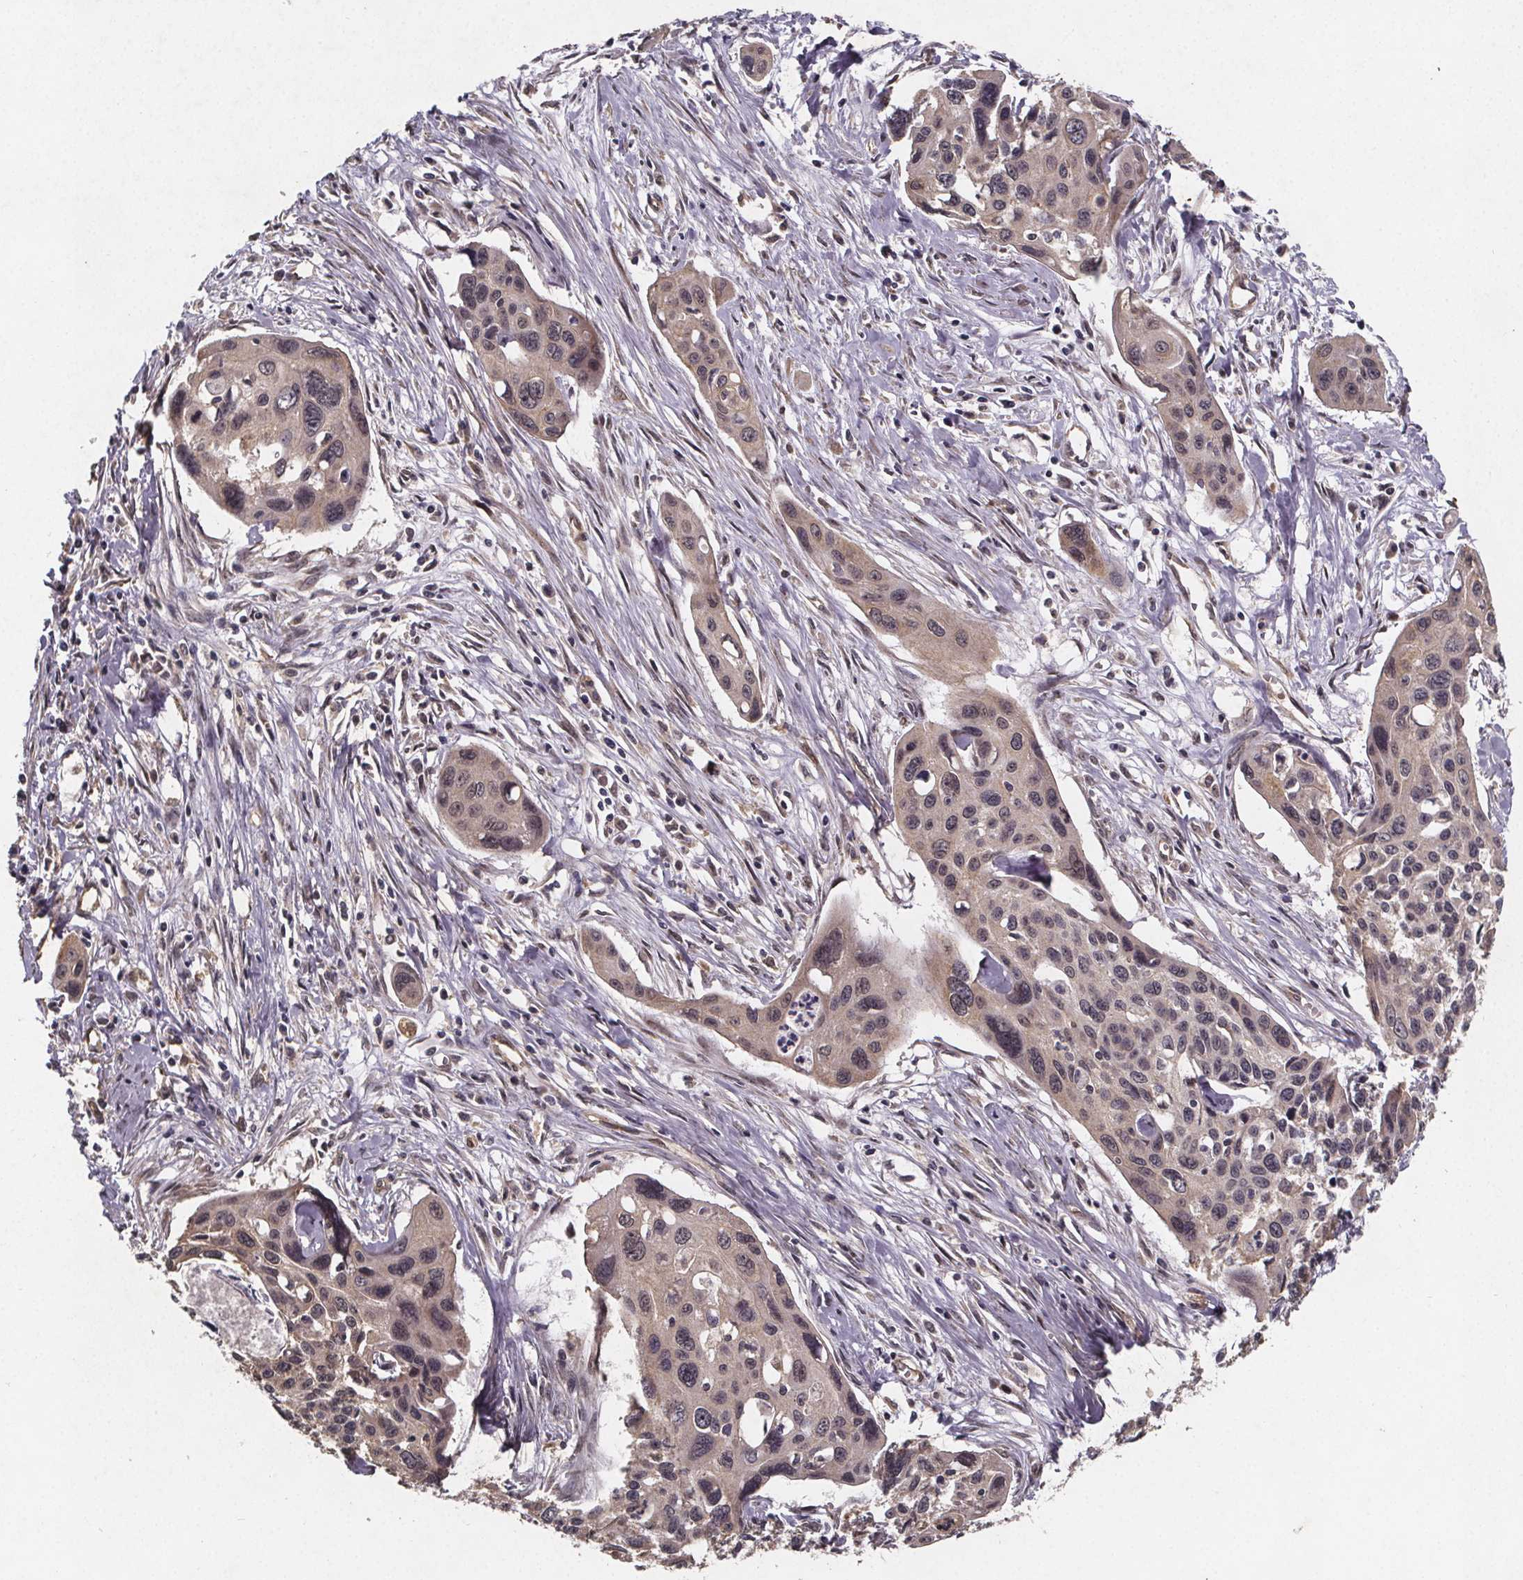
{"staining": {"intensity": "negative", "quantity": "none", "location": "none"}, "tissue": "cervical cancer", "cell_type": "Tumor cells", "image_type": "cancer", "snomed": [{"axis": "morphology", "description": "Squamous cell carcinoma, NOS"}, {"axis": "topography", "description": "Cervix"}], "caption": "The image exhibits no significant expression in tumor cells of cervical cancer.", "gene": "PIERCE2", "patient": {"sex": "female", "age": 31}}